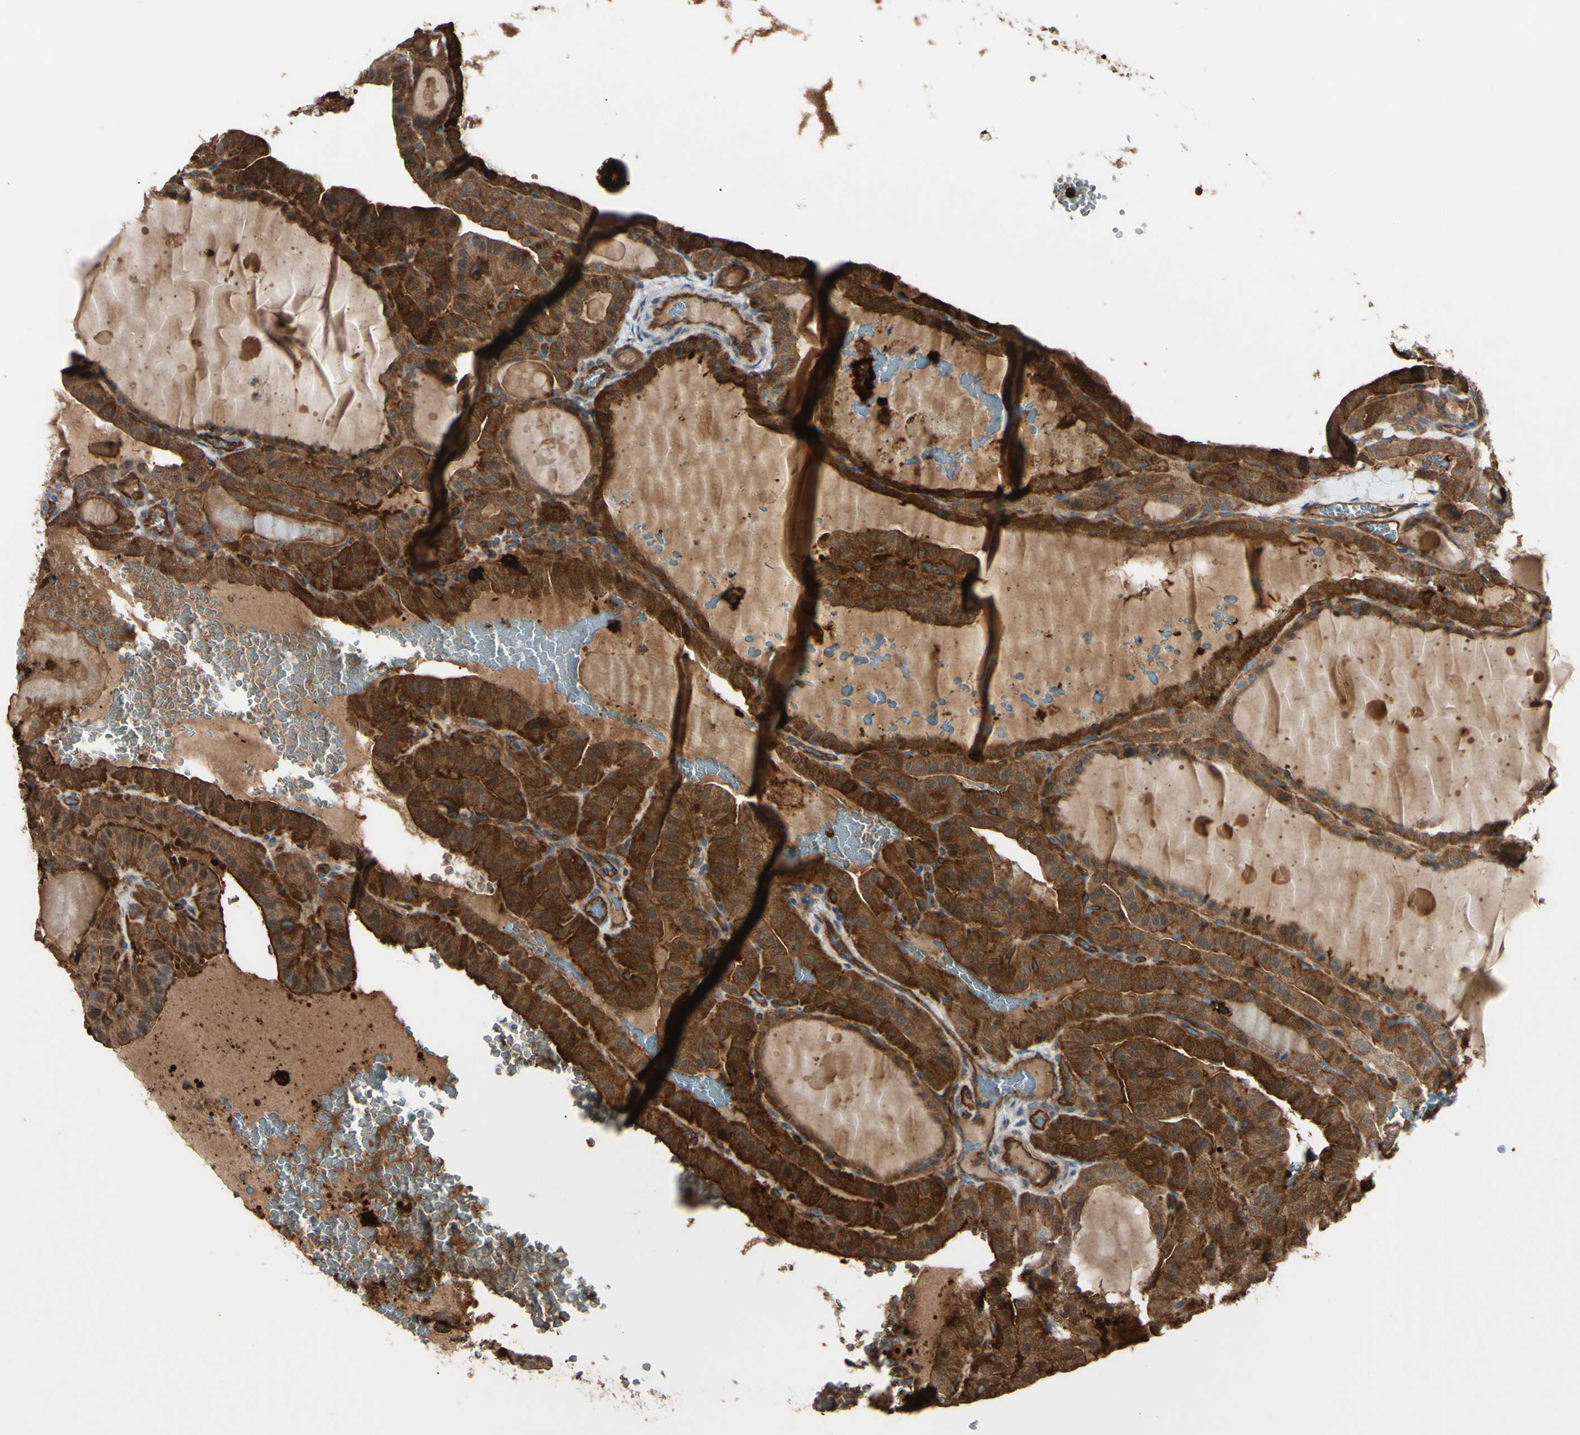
{"staining": {"intensity": "strong", "quantity": ">75%", "location": "cytoplasmic/membranous"}, "tissue": "thyroid cancer", "cell_type": "Tumor cells", "image_type": "cancer", "snomed": [{"axis": "morphology", "description": "Papillary adenocarcinoma, NOS"}, {"axis": "topography", "description": "Thyroid gland"}], "caption": "The histopathology image displays a brown stain indicating the presence of a protein in the cytoplasmic/membranous of tumor cells in papillary adenocarcinoma (thyroid).", "gene": "PTPN12", "patient": {"sex": "male", "age": 77}}